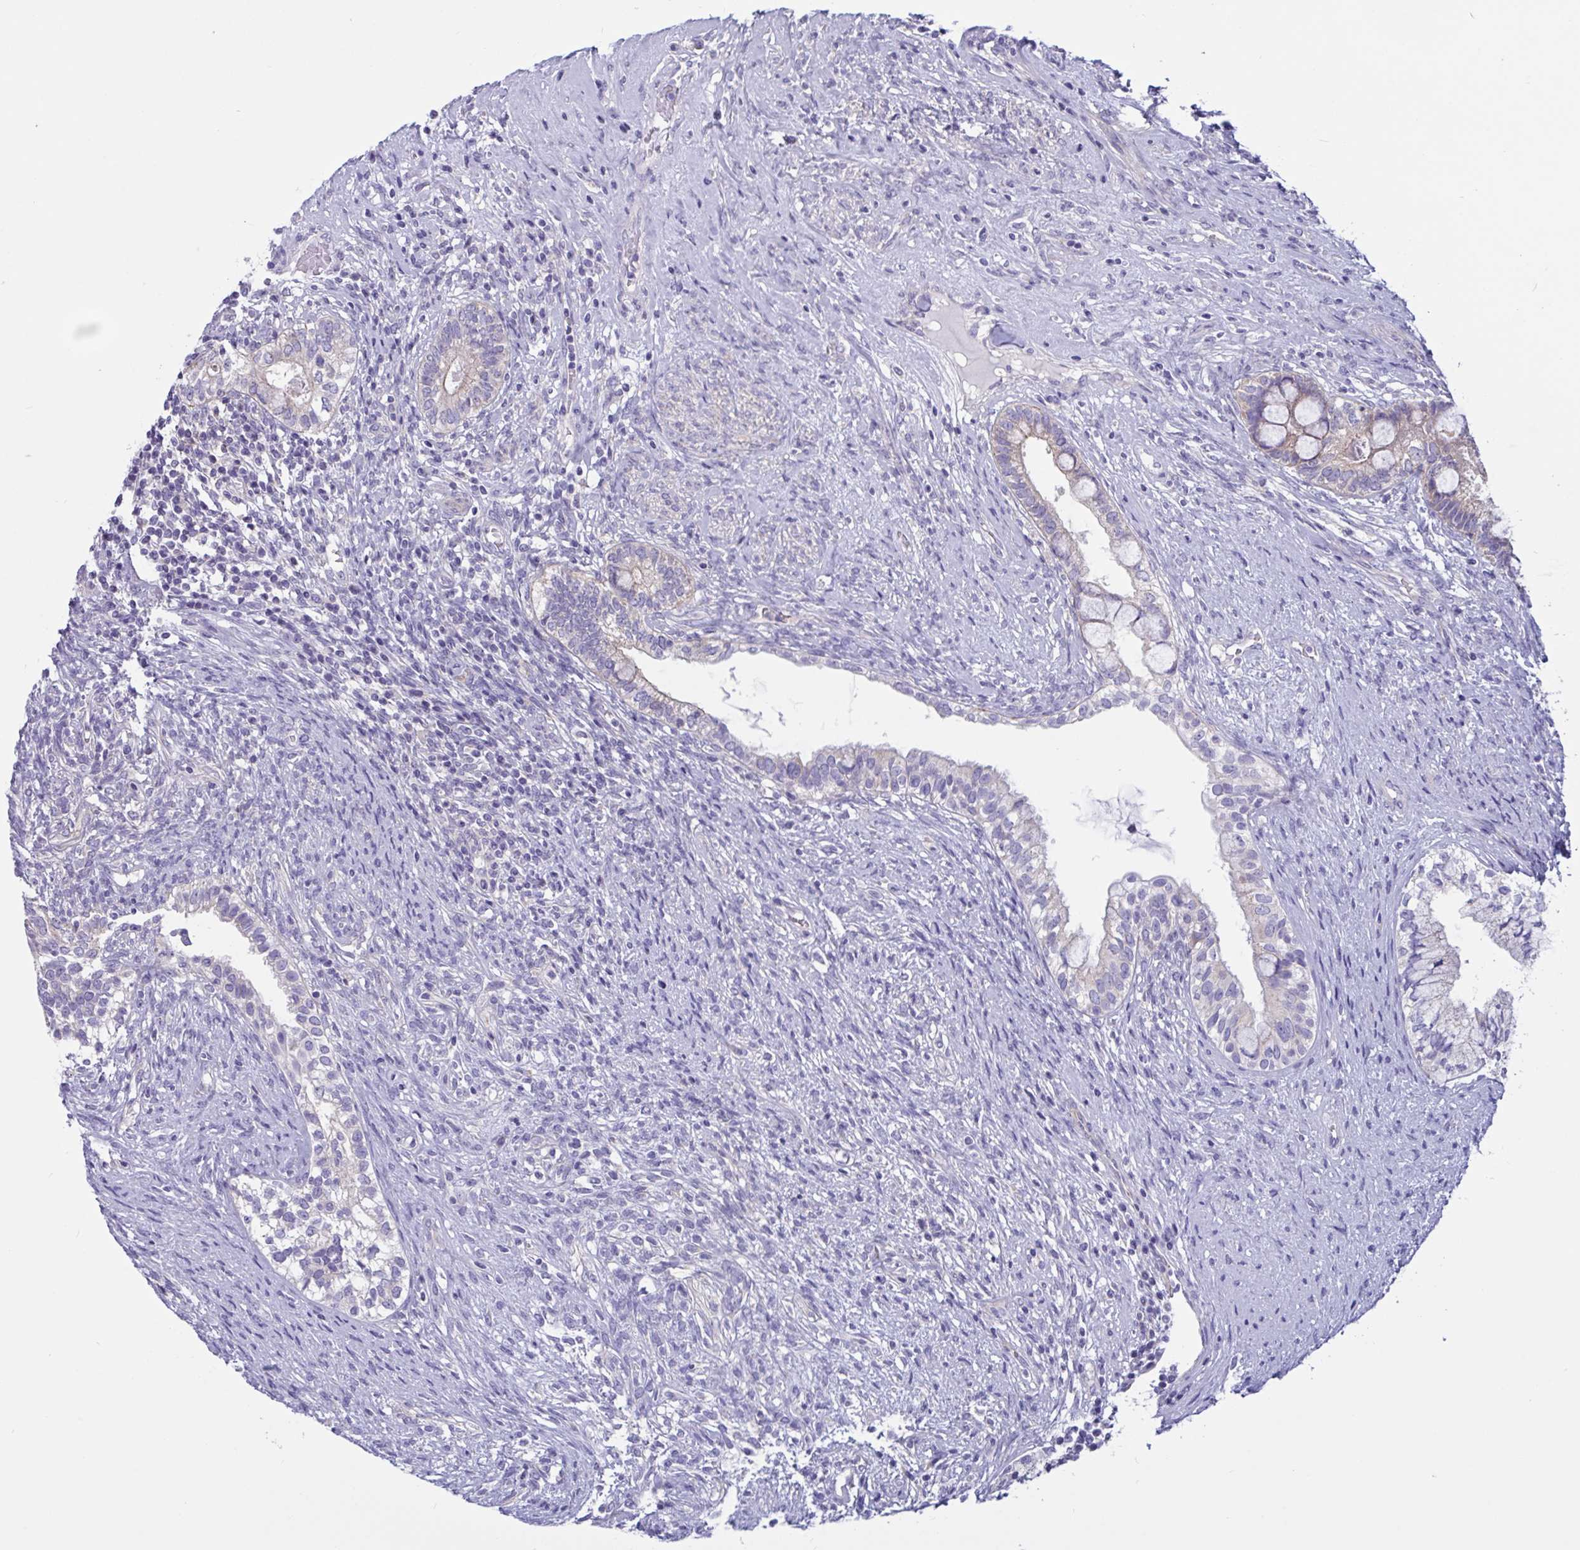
{"staining": {"intensity": "weak", "quantity": "<25%", "location": "cytoplasmic/membranous"}, "tissue": "testis cancer", "cell_type": "Tumor cells", "image_type": "cancer", "snomed": [{"axis": "morphology", "description": "Seminoma, NOS"}, {"axis": "morphology", "description": "Carcinoma, Embryonal, NOS"}, {"axis": "topography", "description": "Testis"}], "caption": "Micrograph shows no significant protein expression in tumor cells of testis cancer (seminoma).", "gene": "OXLD1", "patient": {"sex": "male", "age": 41}}